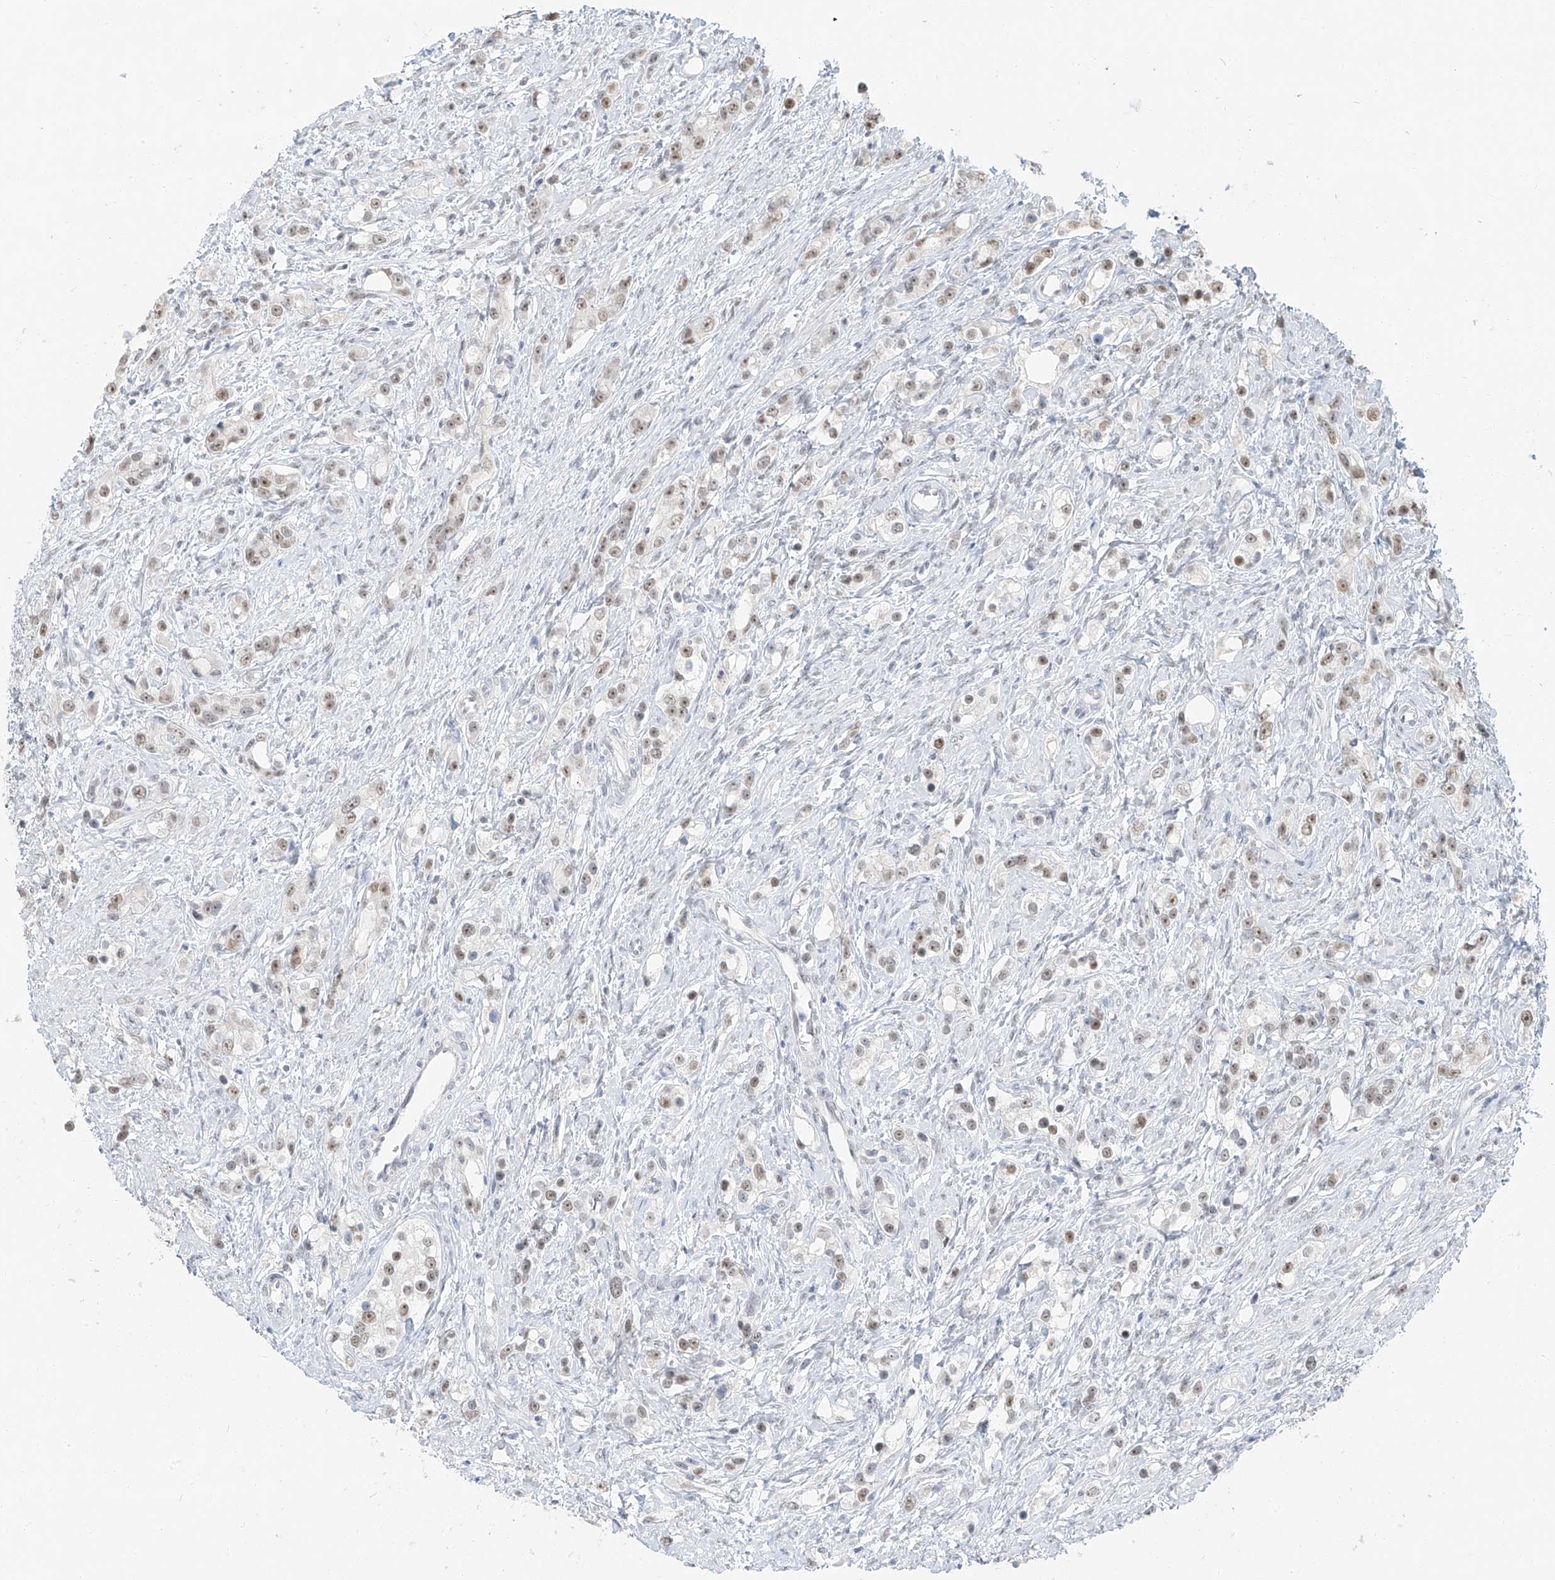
{"staining": {"intensity": "weak", "quantity": ">75%", "location": "nuclear"}, "tissue": "prostate cancer", "cell_type": "Tumor cells", "image_type": "cancer", "snomed": [{"axis": "morphology", "description": "Adenocarcinoma, High grade"}, {"axis": "topography", "description": "Prostate"}], "caption": "IHC staining of high-grade adenocarcinoma (prostate), which displays low levels of weak nuclear positivity in approximately >75% of tumor cells indicating weak nuclear protein expression. The staining was performed using DAB (3,3'-diaminobenzidine) (brown) for protein detection and nuclei were counterstained in hematoxylin (blue).", "gene": "PGC", "patient": {"sex": "male", "age": 63}}